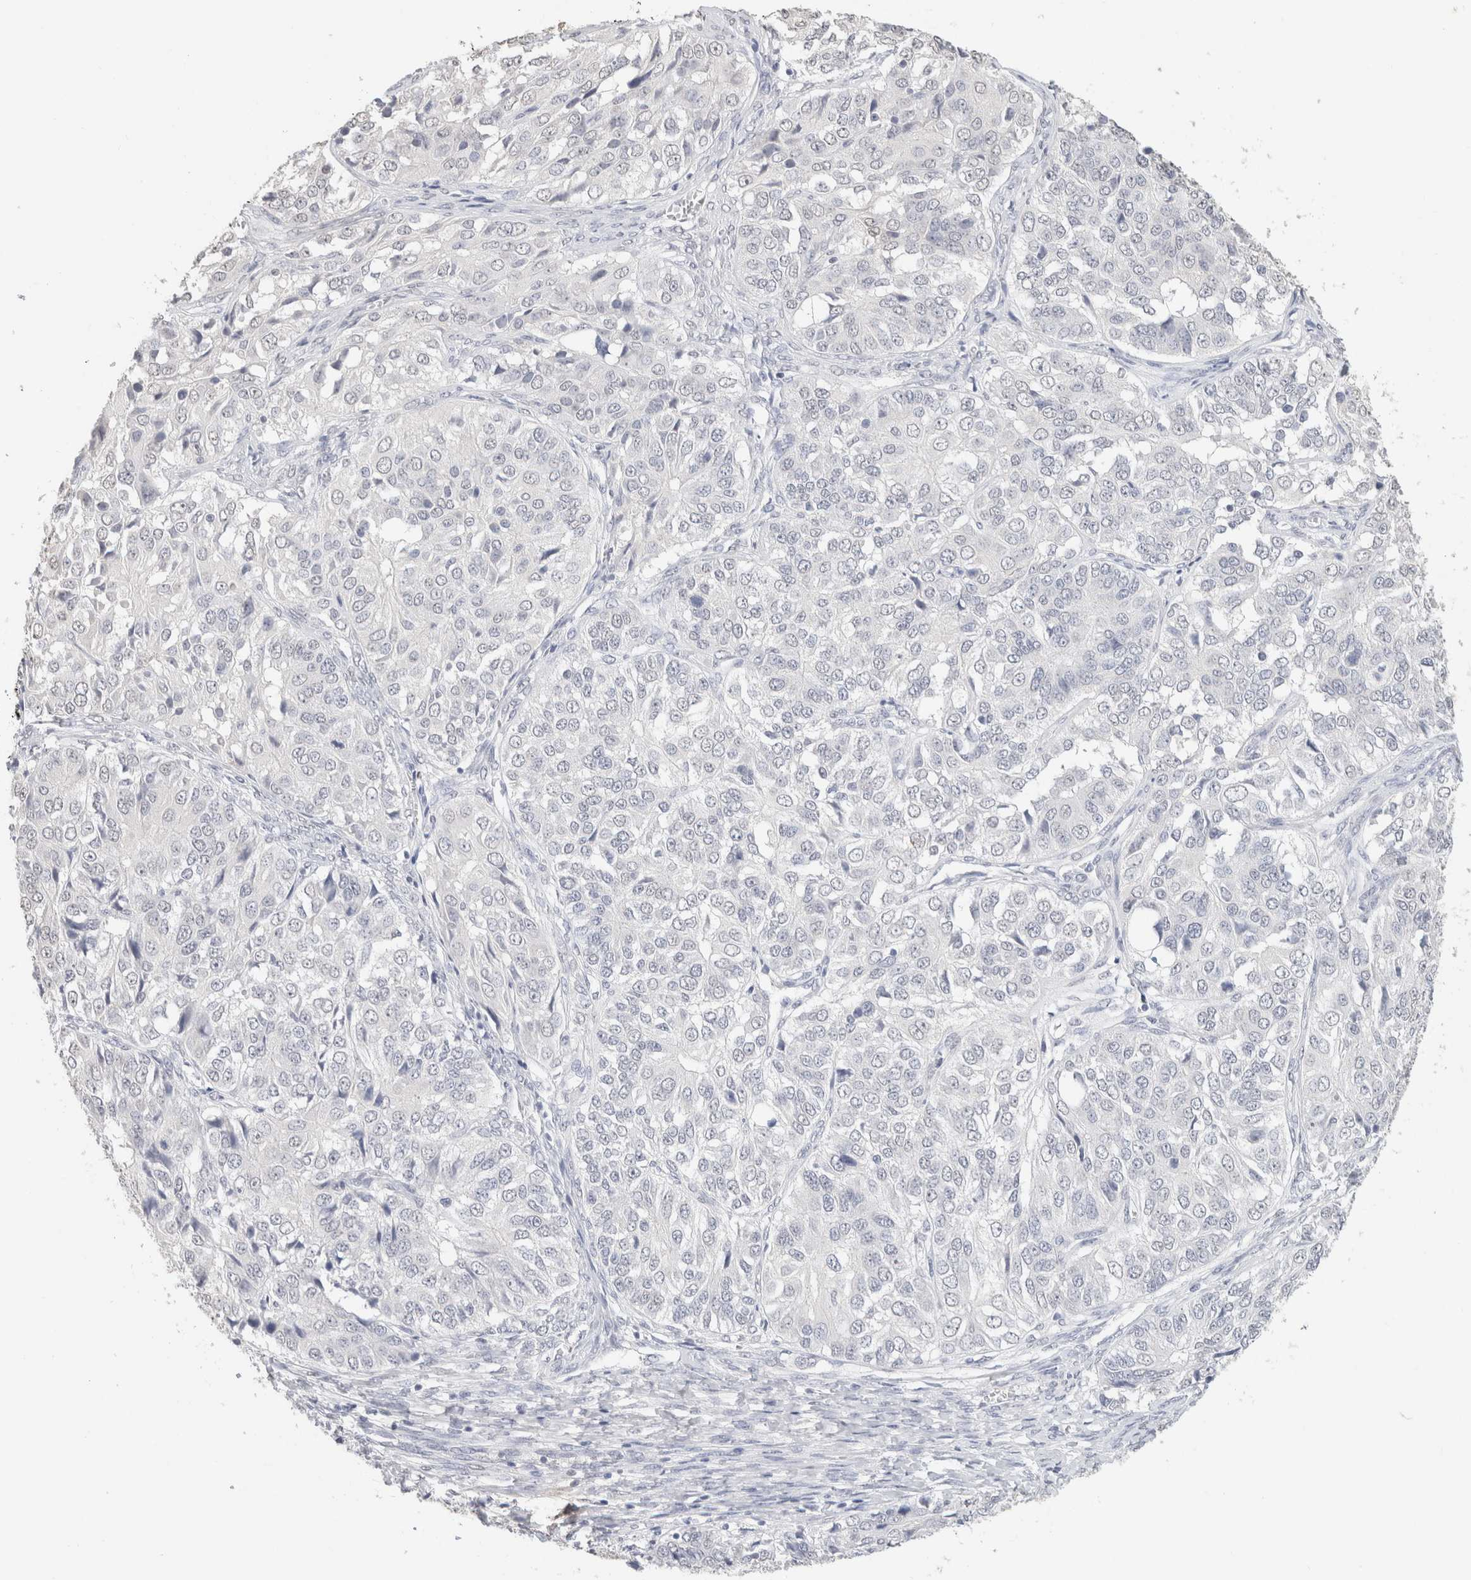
{"staining": {"intensity": "negative", "quantity": "none", "location": "none"}, "tissue": "ovarian cancer", "cell_type": "Tumor cells", "image_type": "cancer", "snomed": [{"axis": "morphology", "description": "Carcinoma, endometroid"}, {"axis": "topography", "description": "Ovary"}], "caption": "High magnification brightfield microscopy of ovarian endometroid carcinoma stained with DAB (3,3'-diaminobenzidine) (brown) and counterstained with hematoxylin (blue): tumor cells show no significant expression.", "gene": "CD80", "patient": {"sex": "female", "age": 51}}